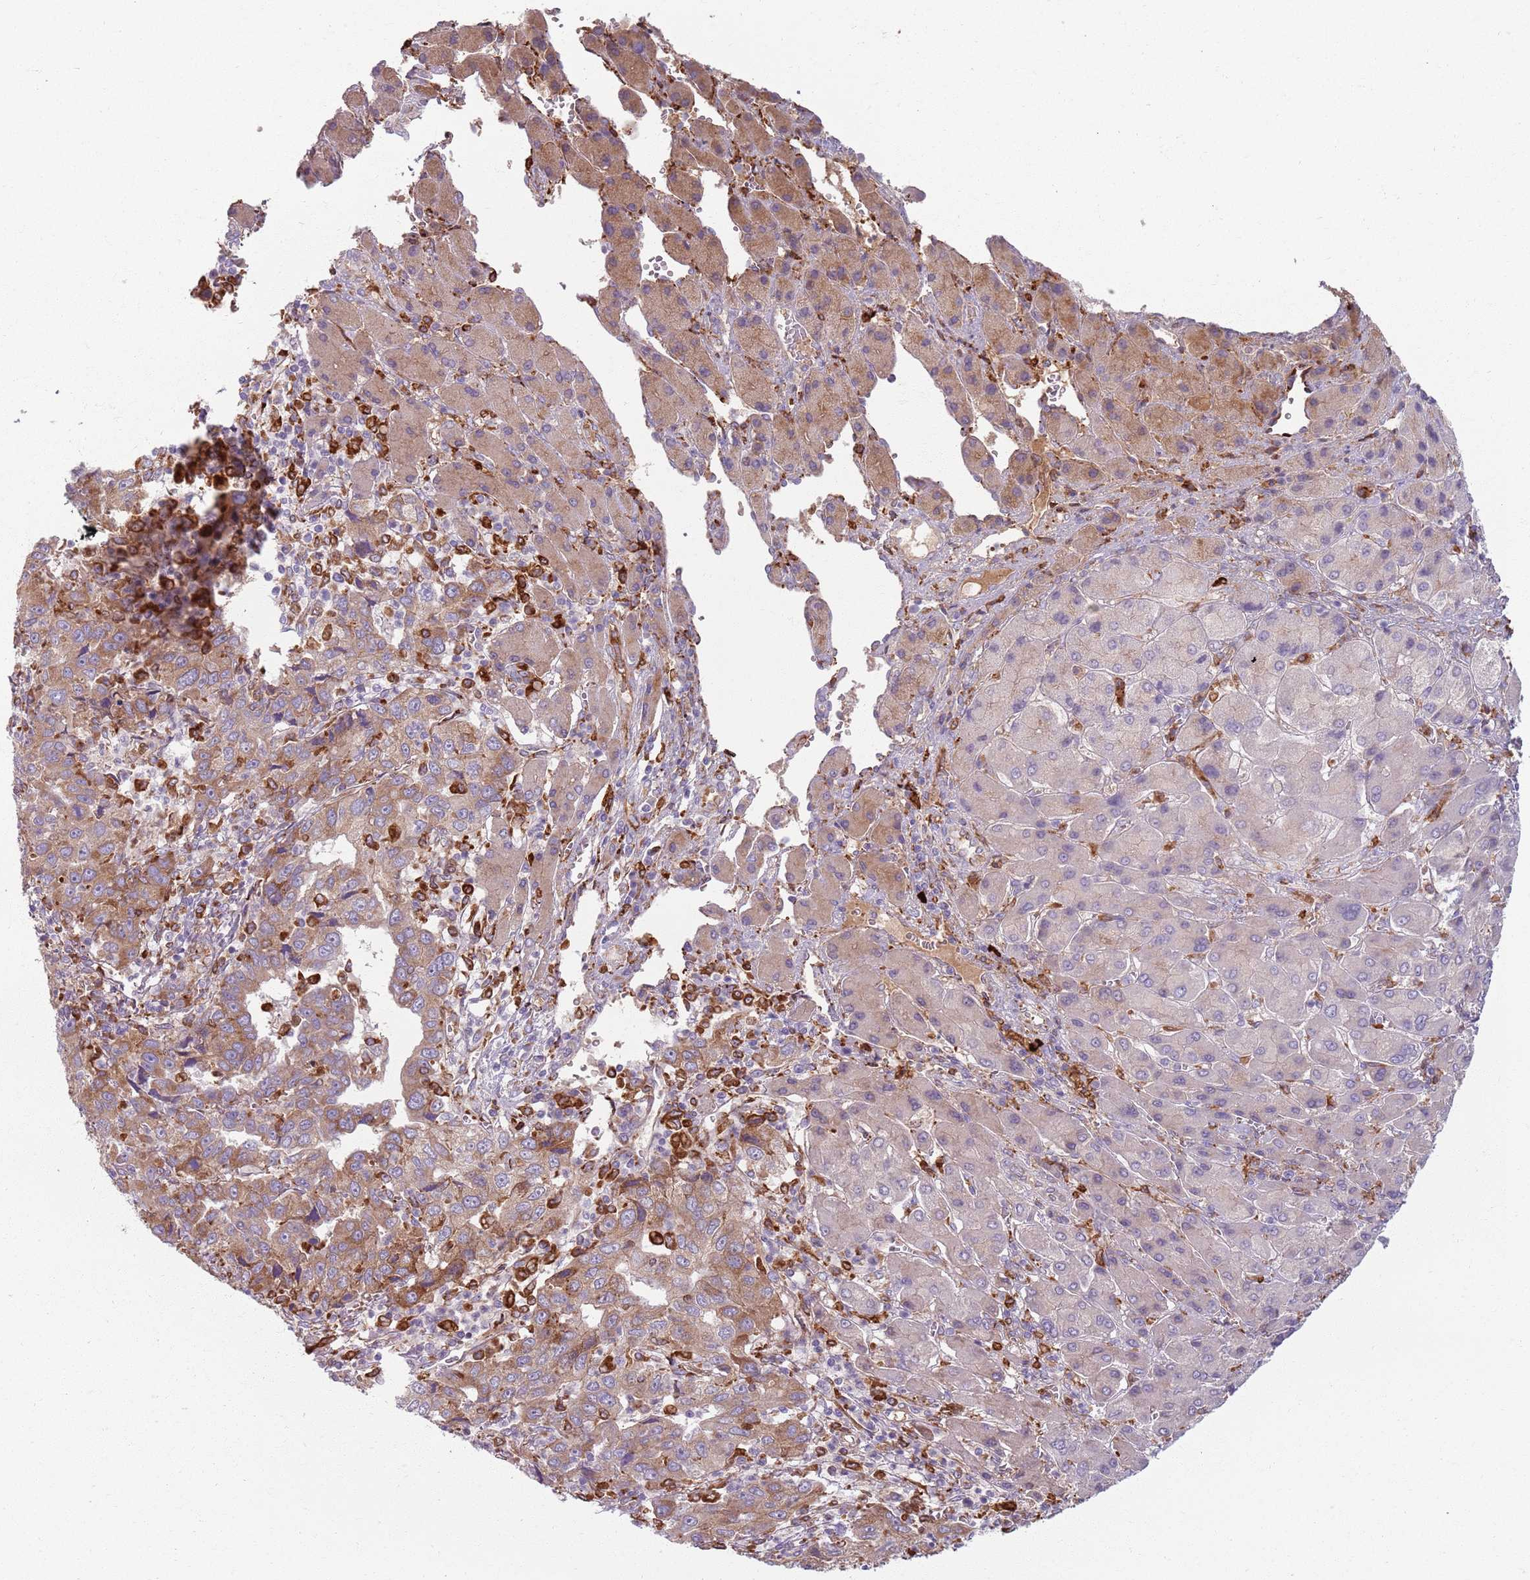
{"staining": {"intensity": "moderate", "quantity": "25%-75%", "location": "cytoplasmic/membranous"}, "tissue": "liver cancer", "cell_type": "Tumor cells", "image_type": "cancer", "snomed": [{"axis": "morphology", "description": "Carcinoma, Hepatocellular, NOS"}, {"axis": "topography", "description": "Liver"}], "caption": "Protein staining reveals moderate cytoplasmic/membranous positivity in approximately 25%-75% of tumor cells in liver hepatocellular carcinoma.", "gene": "COLGALT1", "patient": {"sex": "male", "age": 63}}